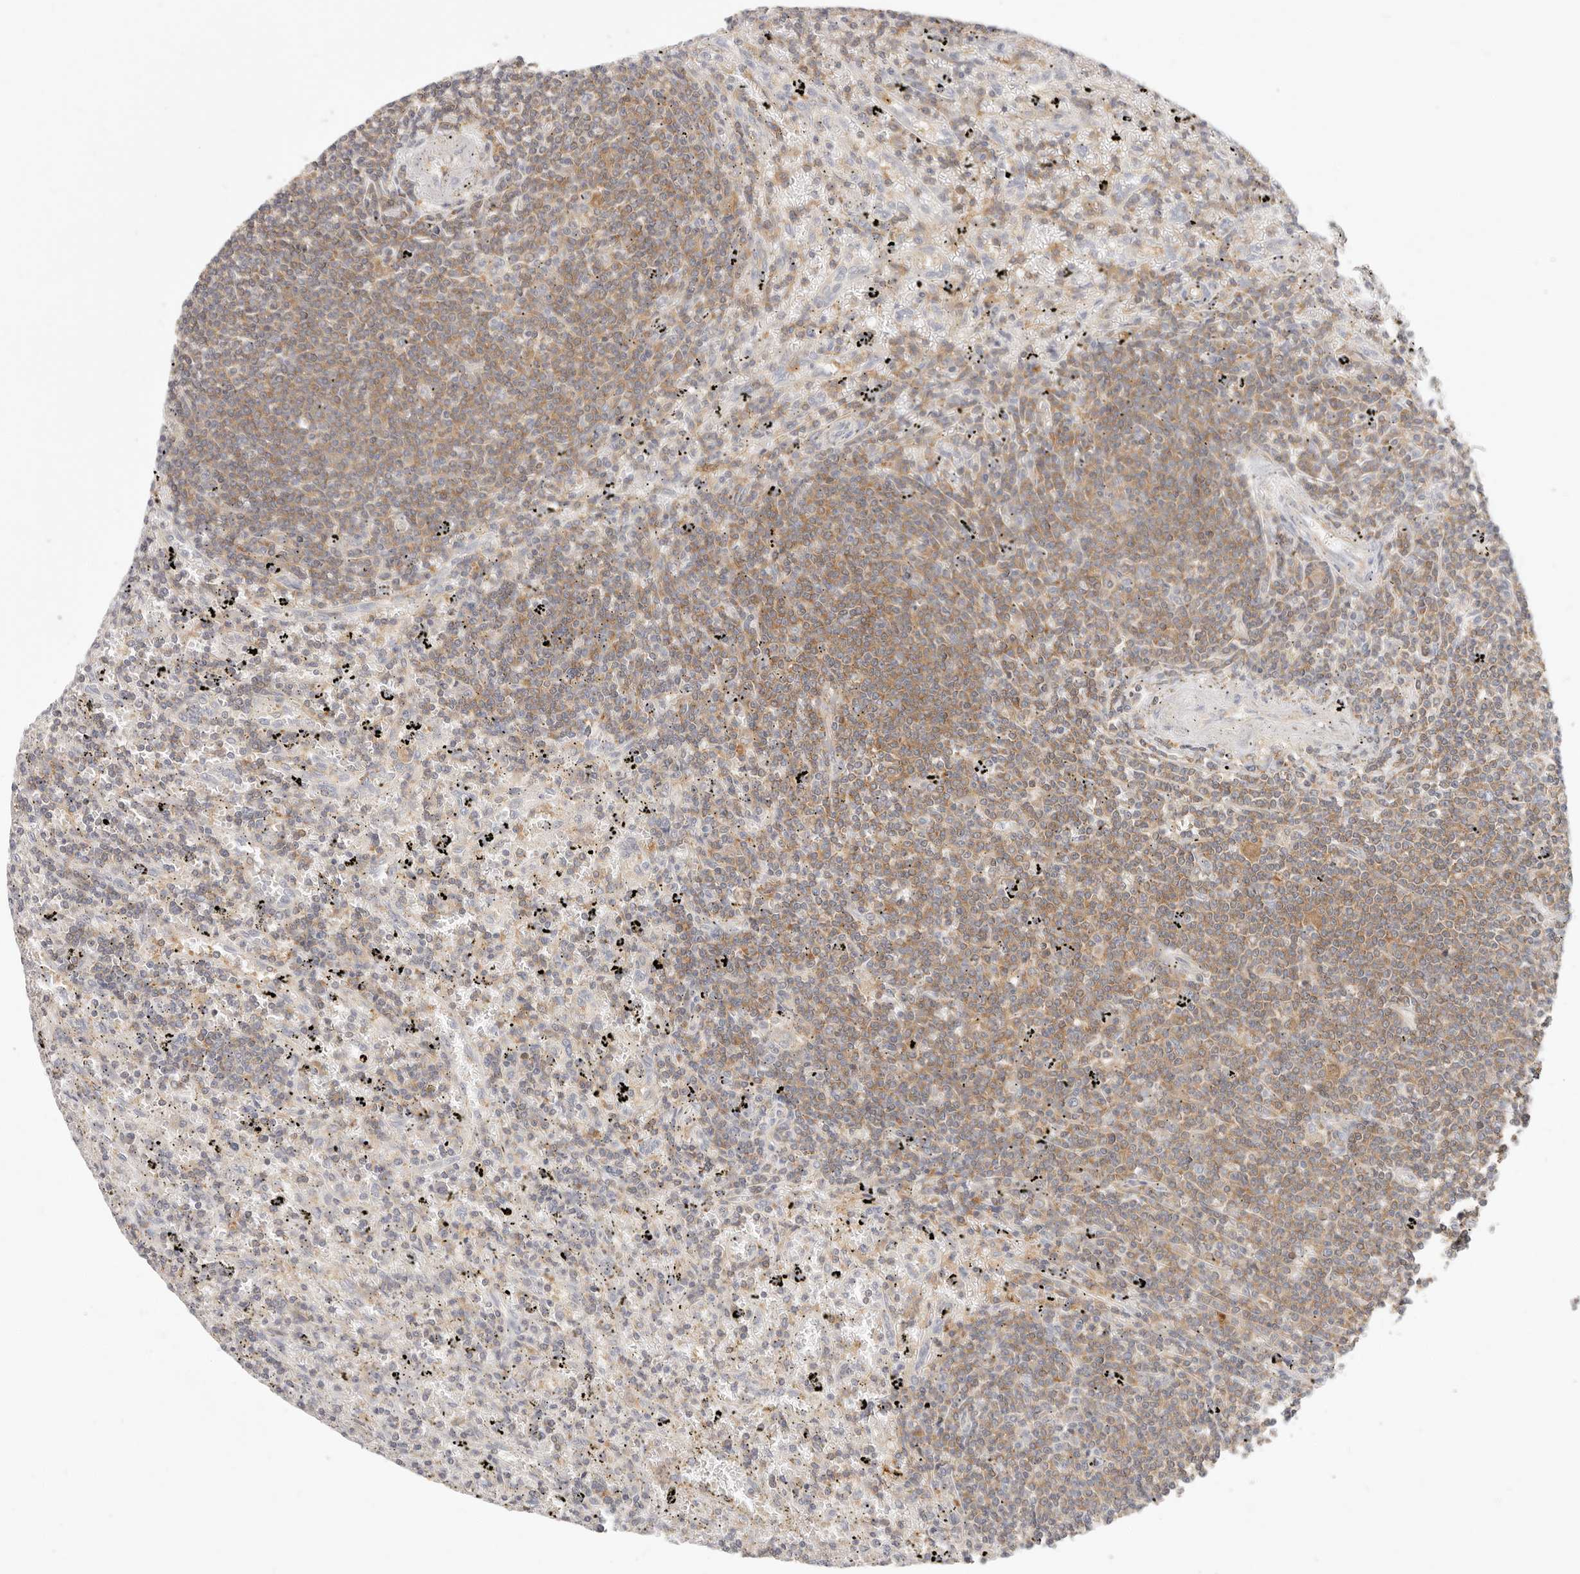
{"staining": {"intensity": "moderate", "quantity": "25%-75%", "location": "cytoplasmic/membranous"}, "tissue": "lymphoma", "cell_type": "Tumor cells", "image_type": "cancer", "snomed": [{"axis": "morphology", "description": "Malignant lymphoma, non-Hodgkin's type, Low grade"}, {"axis": "topography", "description": "Spleen"}], "caption": "High-magnification brightfield microscopy of malignant lymphoma, non-Hodgkin's type (low-grade) stained with DAB (brown) and counterstained with hematoxylin (blue). tumor cells exhibit moderate cytoplasmic/membranous expression is appreciated in about25%-75% of cells.", "gene": "DTNBP1", "patient": {"sex": "male", "age": 76}}